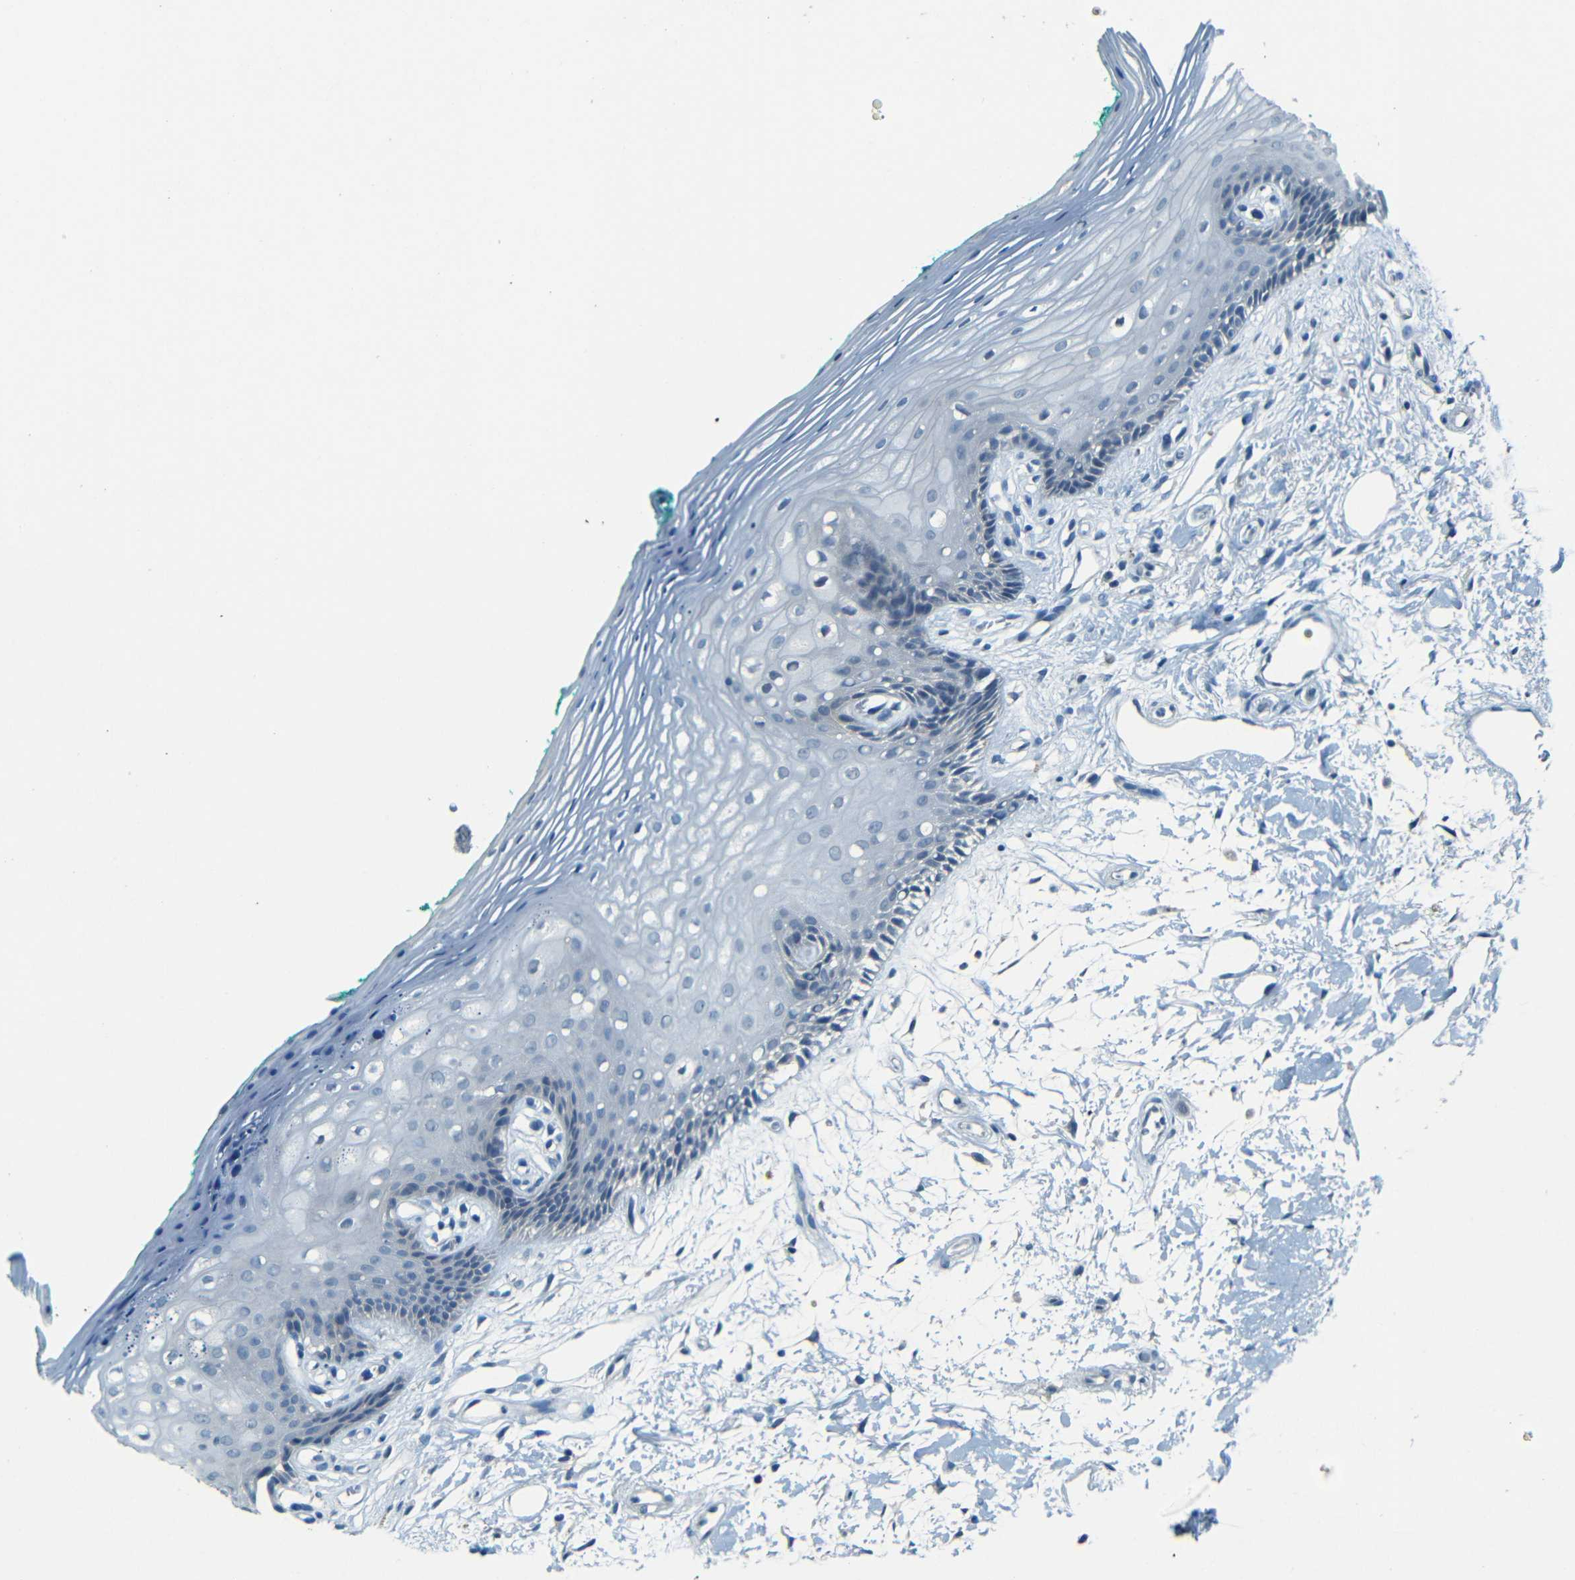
{"staining": {"intensity": "weak", "quantity": "<25%", "location": "cytoplasmic/membranous"}, "tissue": "oral mucosa", "cell_type": "Squamous epithelial cells", "image_type": "normal", "snomed": [{"axis": "morphology", "description": "Normal tissue, NOS"}, {"axis": "topography", "description": "Skeletal muscle"}, {"axis": "topography", "description": "Oral tissue"}, {"axis": "topography", "description": "Peripheral nerve tissue"}], "caption": "Micrograph shows no significant protein staining in squamous epithelial cells of normal oral mucosa.", "gene": "ZMAT1", "patient": {"sex": "female", "age": 84}}